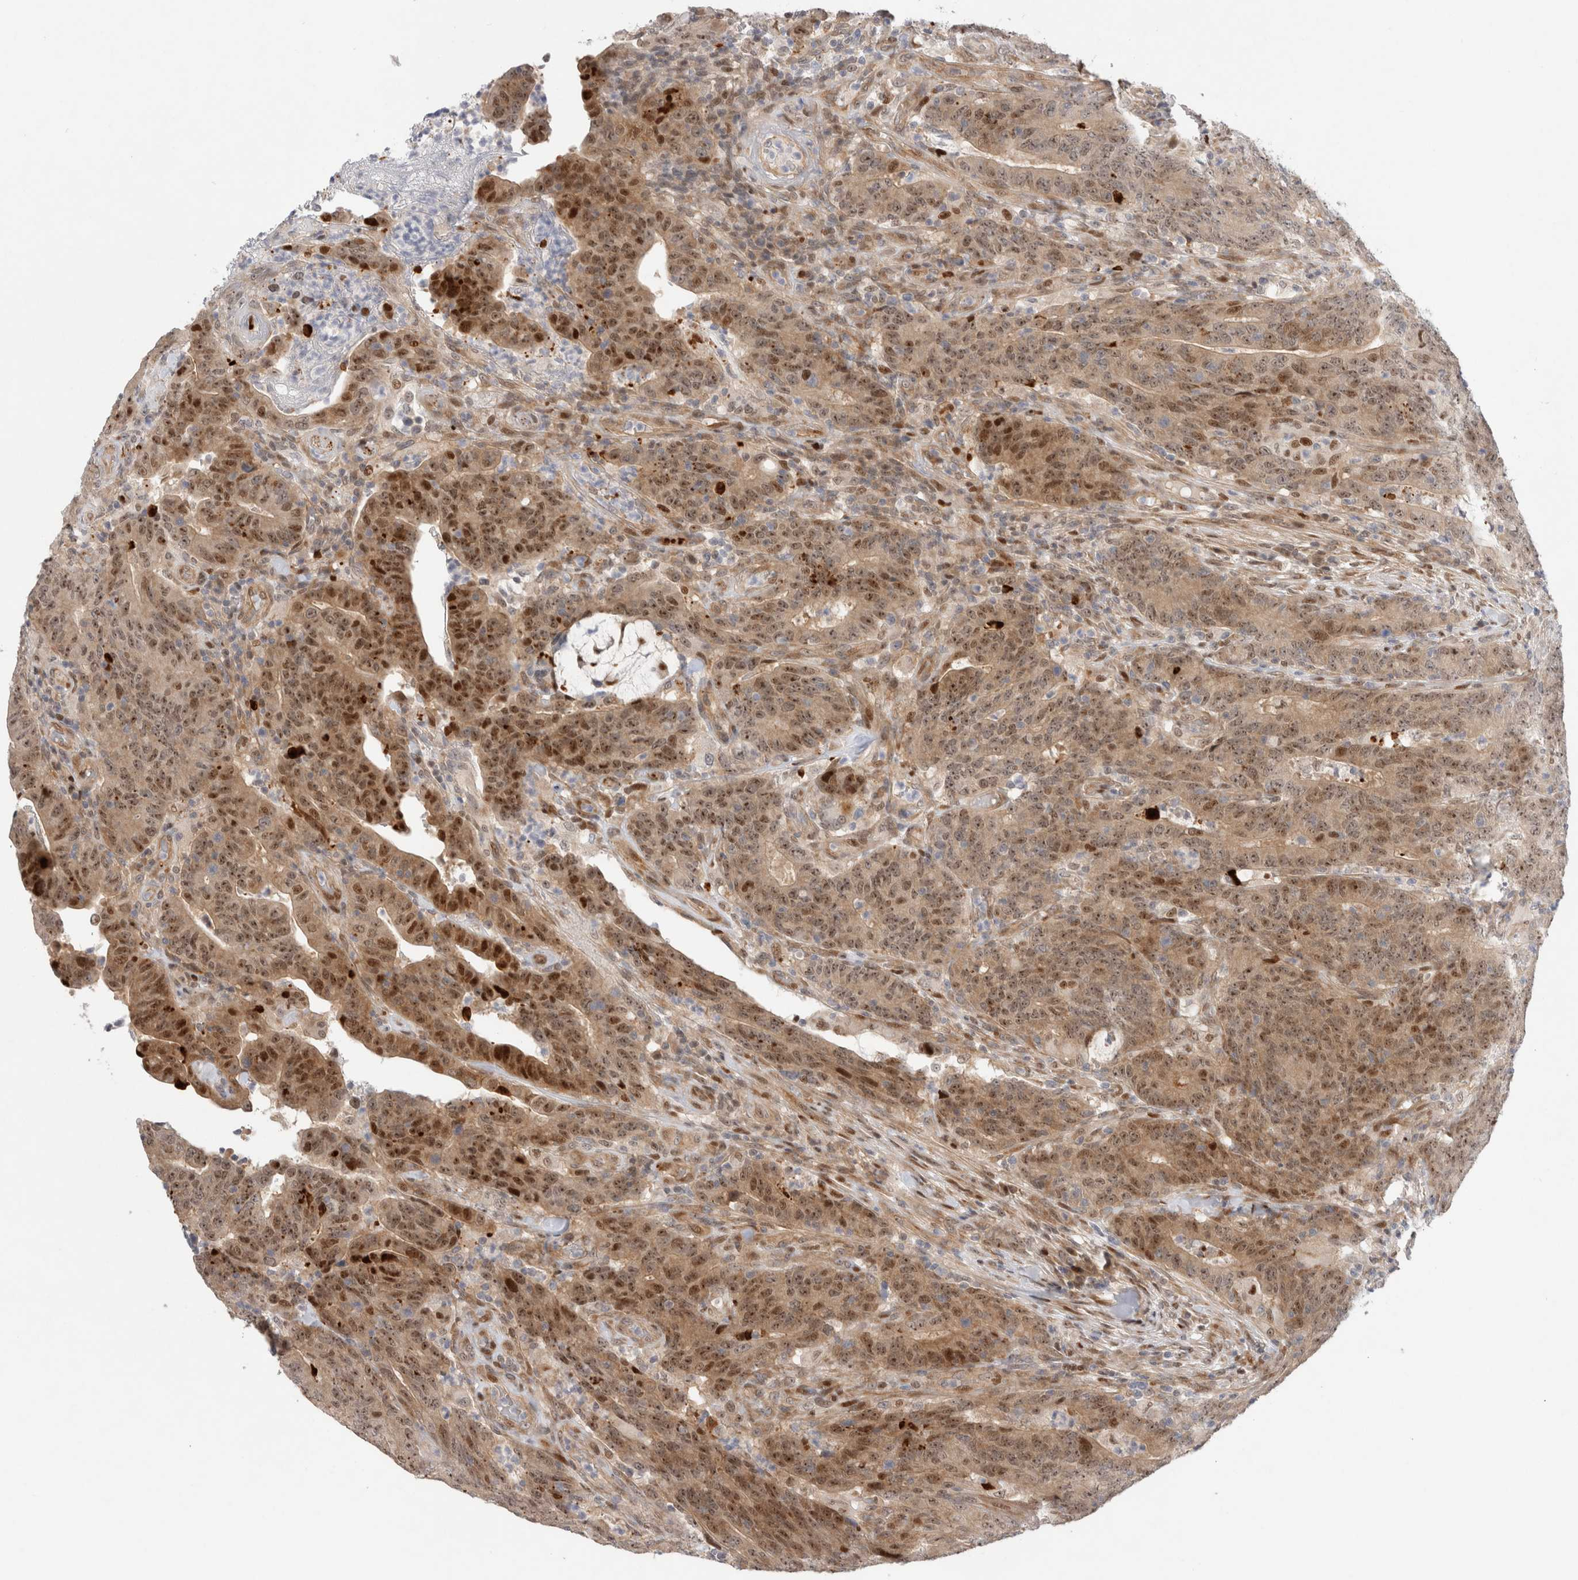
{"staining": {"intensity": "moderate", "quantity": ">75%", "location": "cytoplasmic/membranous,nuclear"}, "tissue": "colorectal cancer", "cell_type": "Tumor cells", "image_type": "cancer", "snomed": [{"axis": "morphology", "description": "Normal tissue, NOS"}, {"axis": "morphology", "description": "Adenocarcinoma, NOS"}, {"axis": "topography", "description": "Colon"}], "caption": "A photomicrograph of adenocarcinoma (colorectal) stained for a protein demonstrates moderate cytoplasmic/membranous and nuclear brown staining in tumor cells. The staining is performed using DAB (3,3'-diaminobenzidine) brown chromogen to label protein expression. The nuclei are counter-stained blue using hematoxylin.", "gene": "TCF4", "patient": {"sex": "female", "age": 75}}